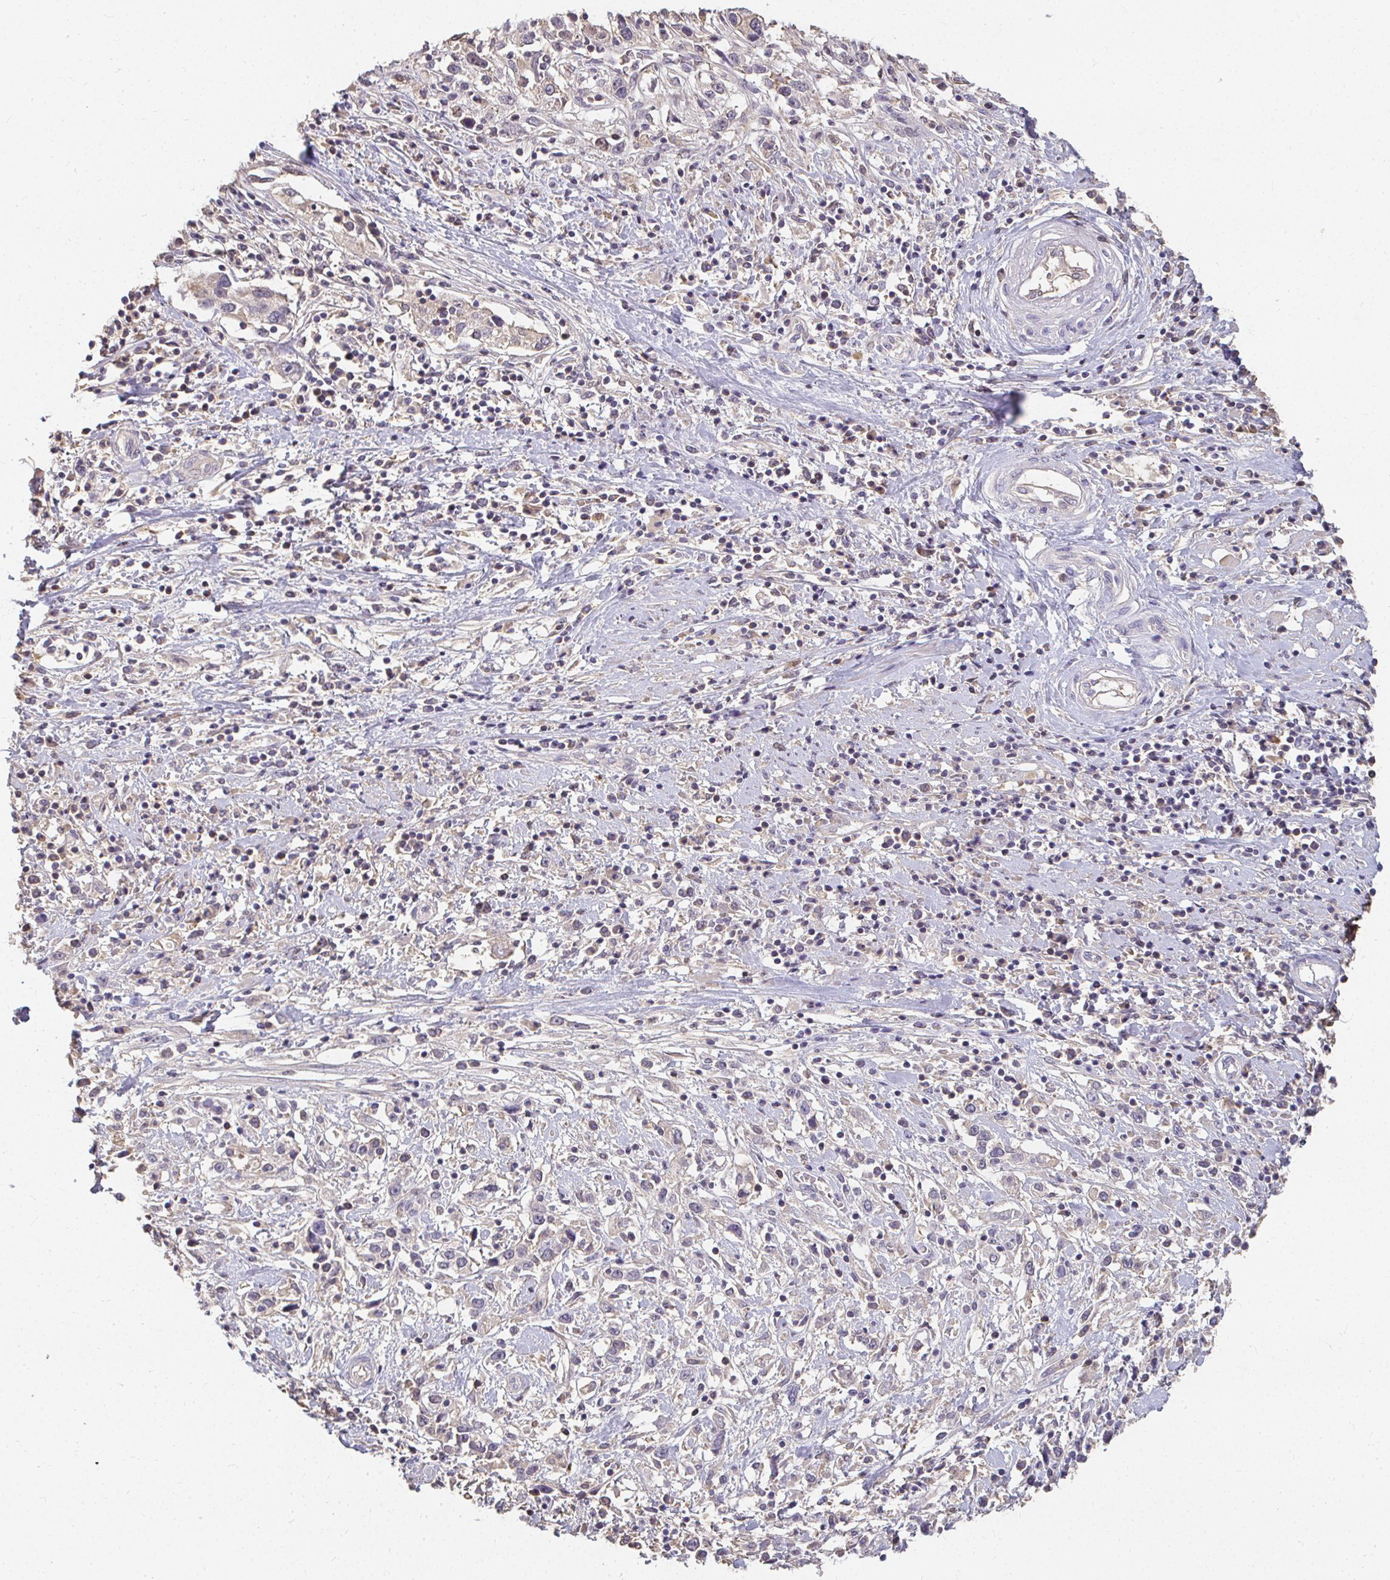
{"staining": {"intensity": "negative", "quantity": "none", "location": "none"}, "tissue": "cervical cancer", "cell_type": "Tumor cells", "image_type": "cancer", "snomed": [{"axis": "morphology", "description": "Adenocarcinoma, NOS"}, {"axis": "topography", "description": "Cervix"}], "caption": "Immunohistochemistry (IHC) micrograph of neoplastic tissue: adenocarcinoma (cervical) stained with DAB shows no significant protein positivity in tumor cells.", "gene": "LOXL4", "patient": {"sex": "female", "age": 40}}